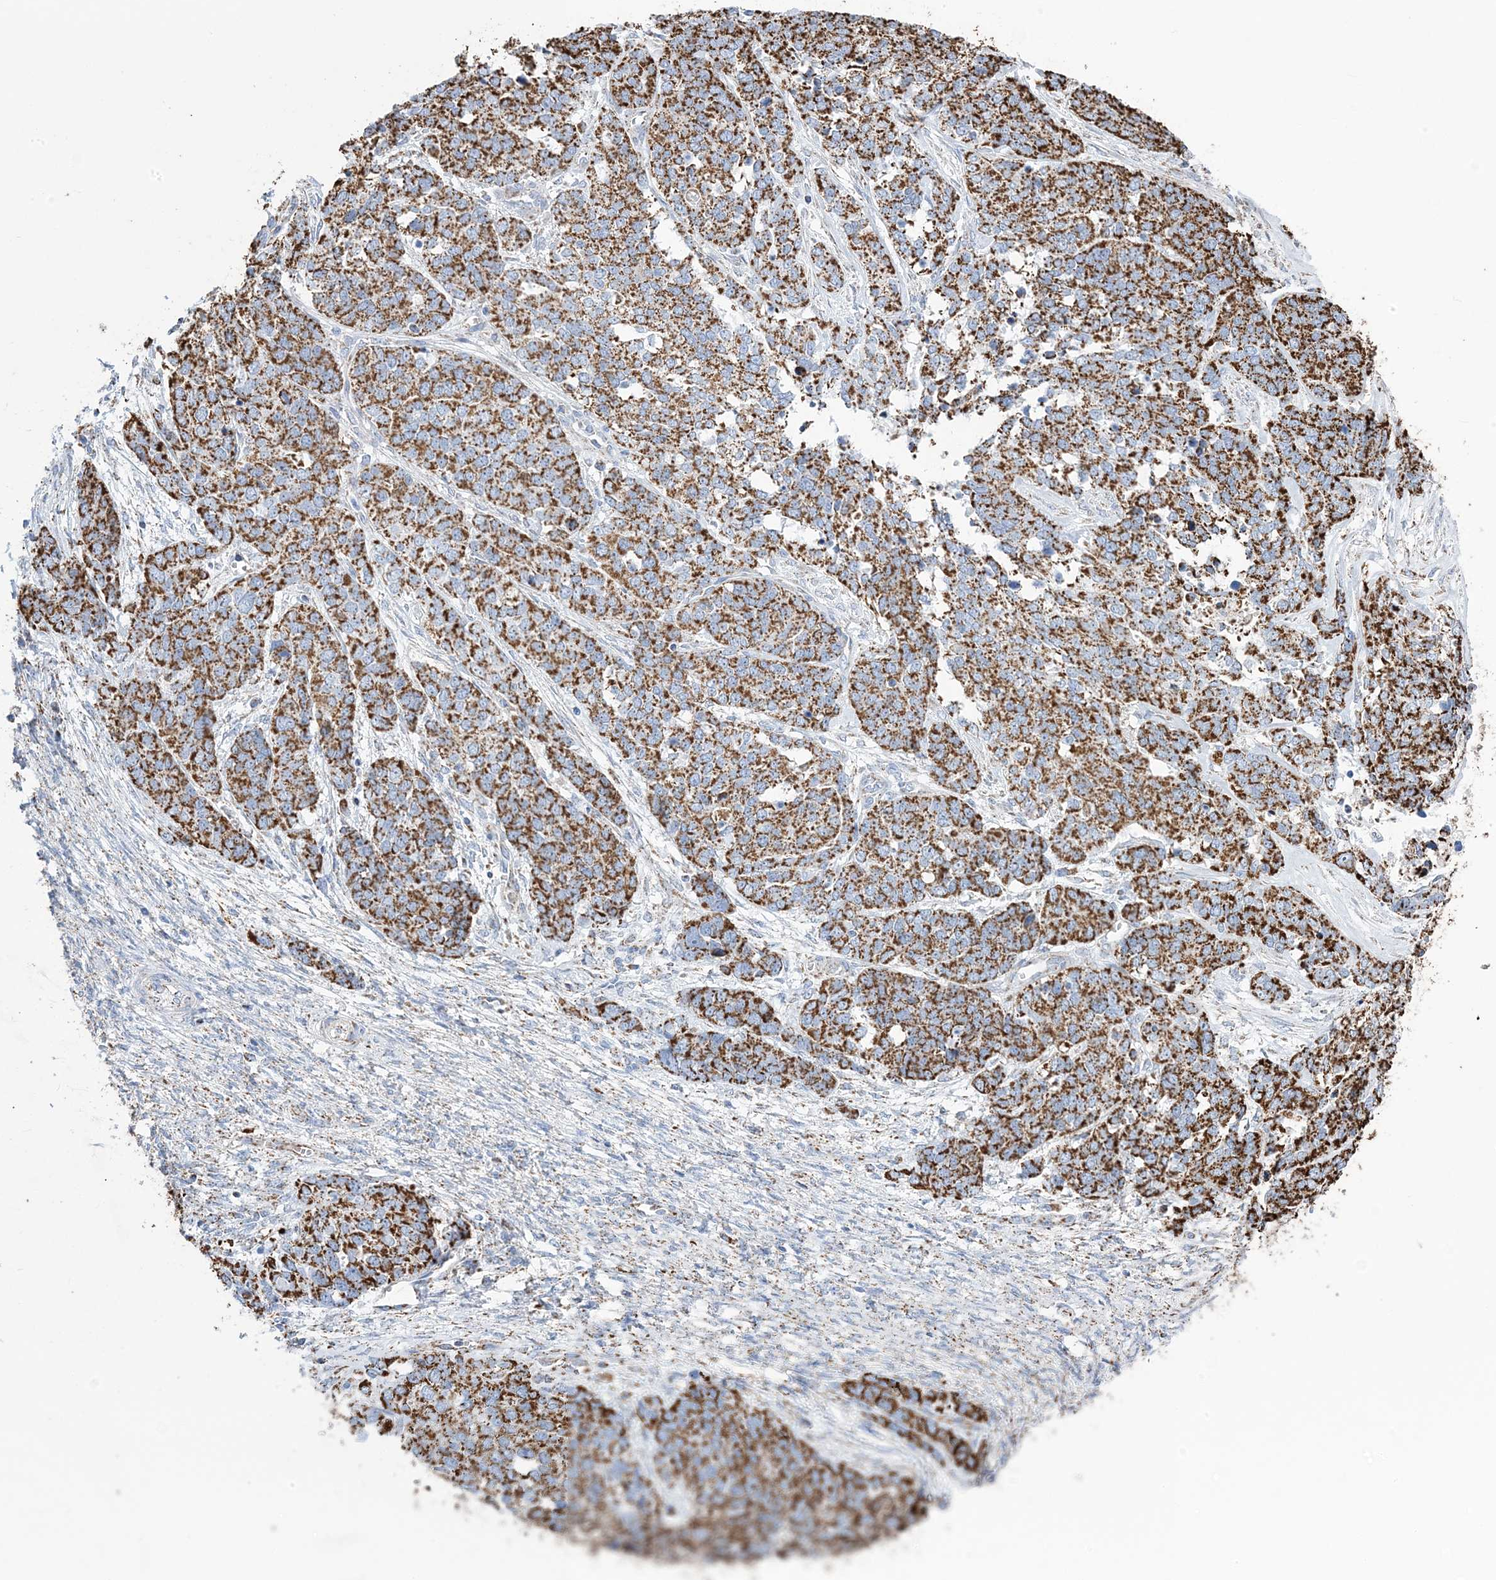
{"staining": {"intensity": "moderate", "quantity": ">75%", "location": "cytoplasmic/membranous"}, "tissue": "ovarian cancer", "cell_type": "Tumor cells", "image_type": "cancer", "snomed": [{"axis": "morphology", "description": "Cystadenocarcinoma, serous, NOS"}, {"axis": "topography", "description": "Ovary"}], "caption": "Ovarian cancer stained with DAB immunohistochemistry exhibits medium levels of moderate cytoplasmic/membranous staining in about >75% of tumor cells. (DAB (3,3'-diaminobenzidine) IHC with brightfield microscopy, high magnification).", "gene": "GTPBP8", "patient": {"sex": "female", "age": 44}}